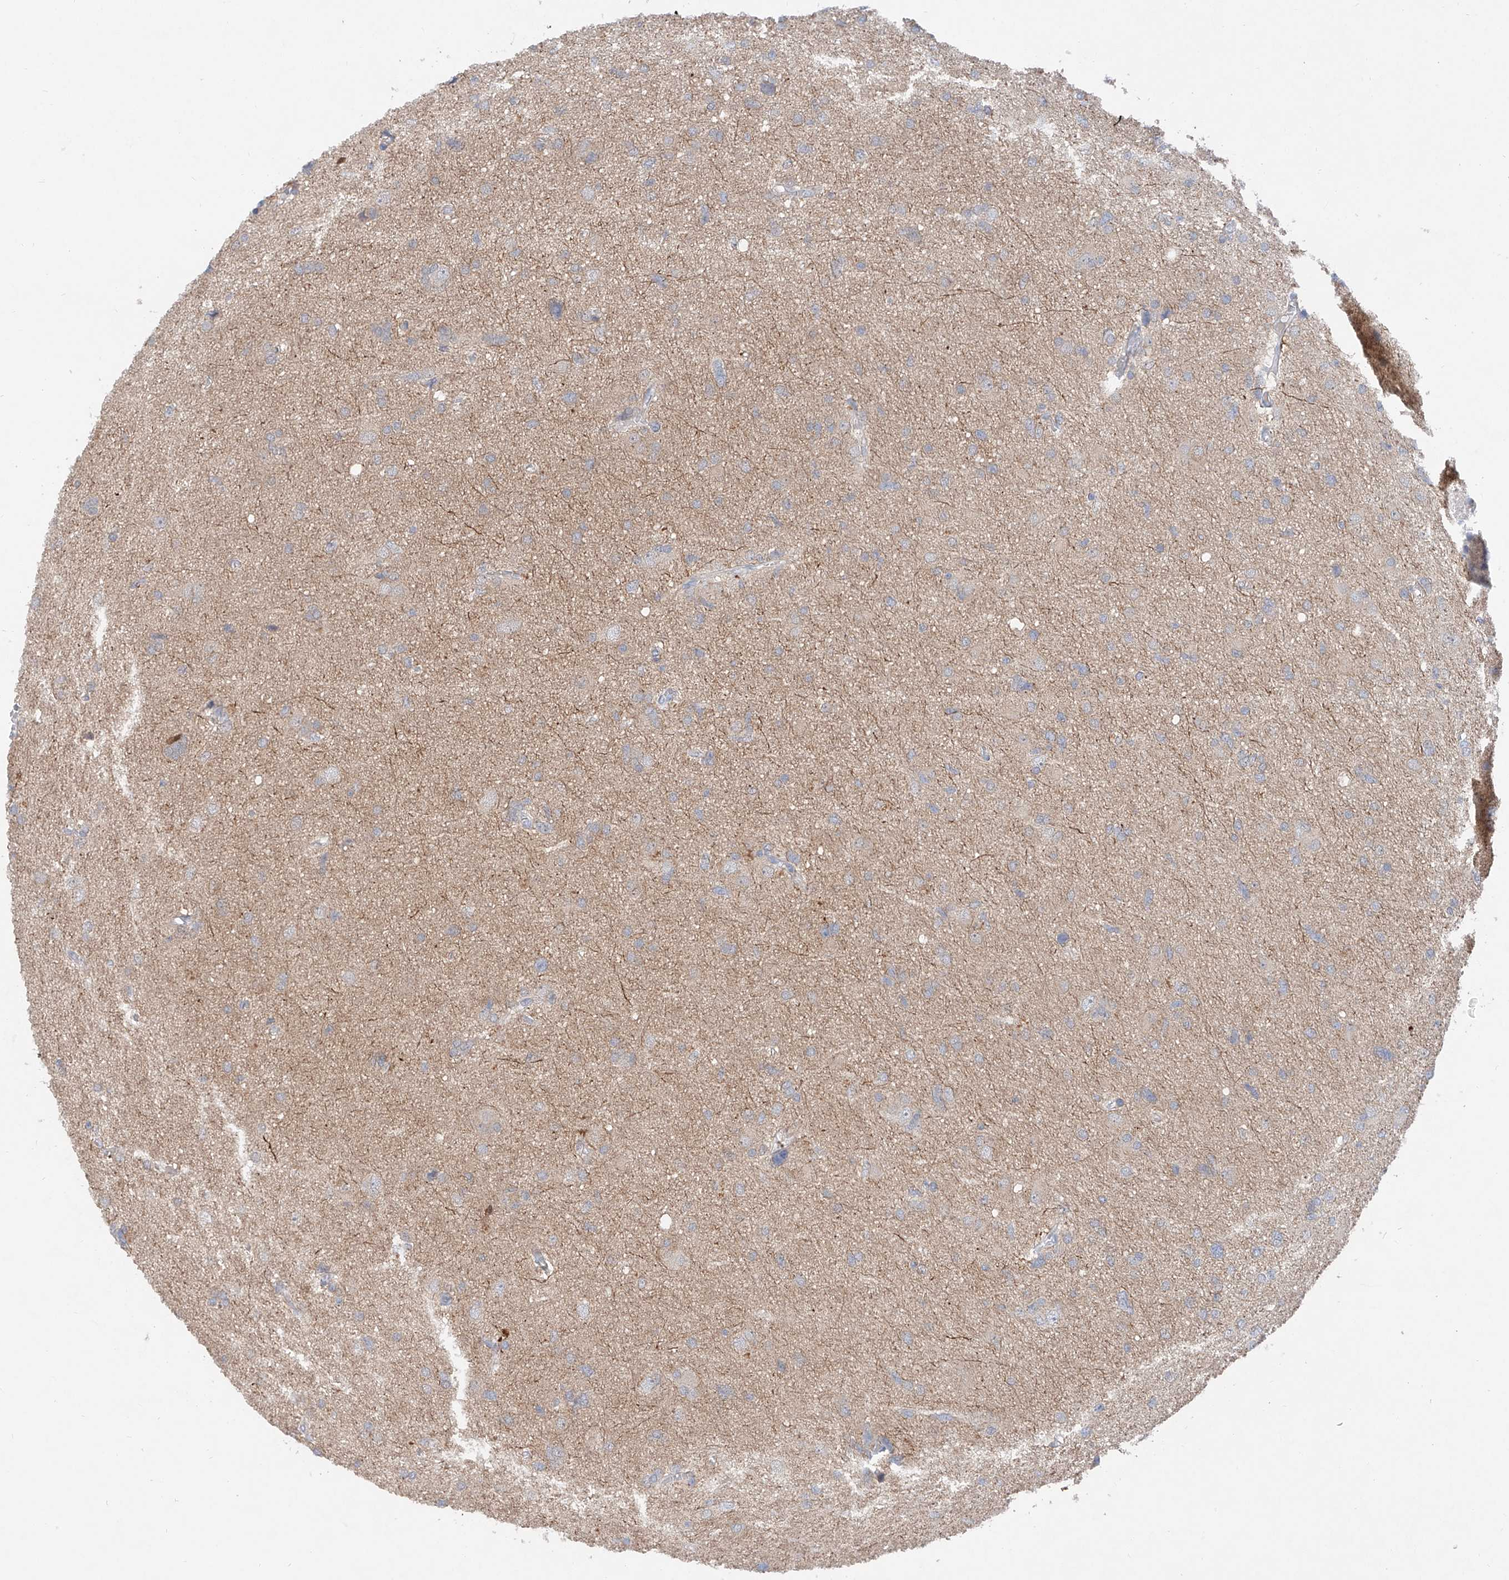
{"staining": {"intensity": "weak", "quantity": "25%-75%", "location": "cytoplasmic/membranous"}, "tissue": "glioma", "cell_type": "Tumor cells", "image_type": "cancer", "snomed": [{"axis": "morphology", "description": "Glioma, malignant, High grade"}, {"axis": "topography", "description": "Brain"}], "caption": "A low amount of weak cytoplasmic/membranous staining is present in about 25%-75% of tumor cells in glioma tissue. Immunohistochemistry stains the protein in brown and the nuclei are stained blue.", "gene": "FUCA2", "patient": {"sex": "female", "age": 59}}